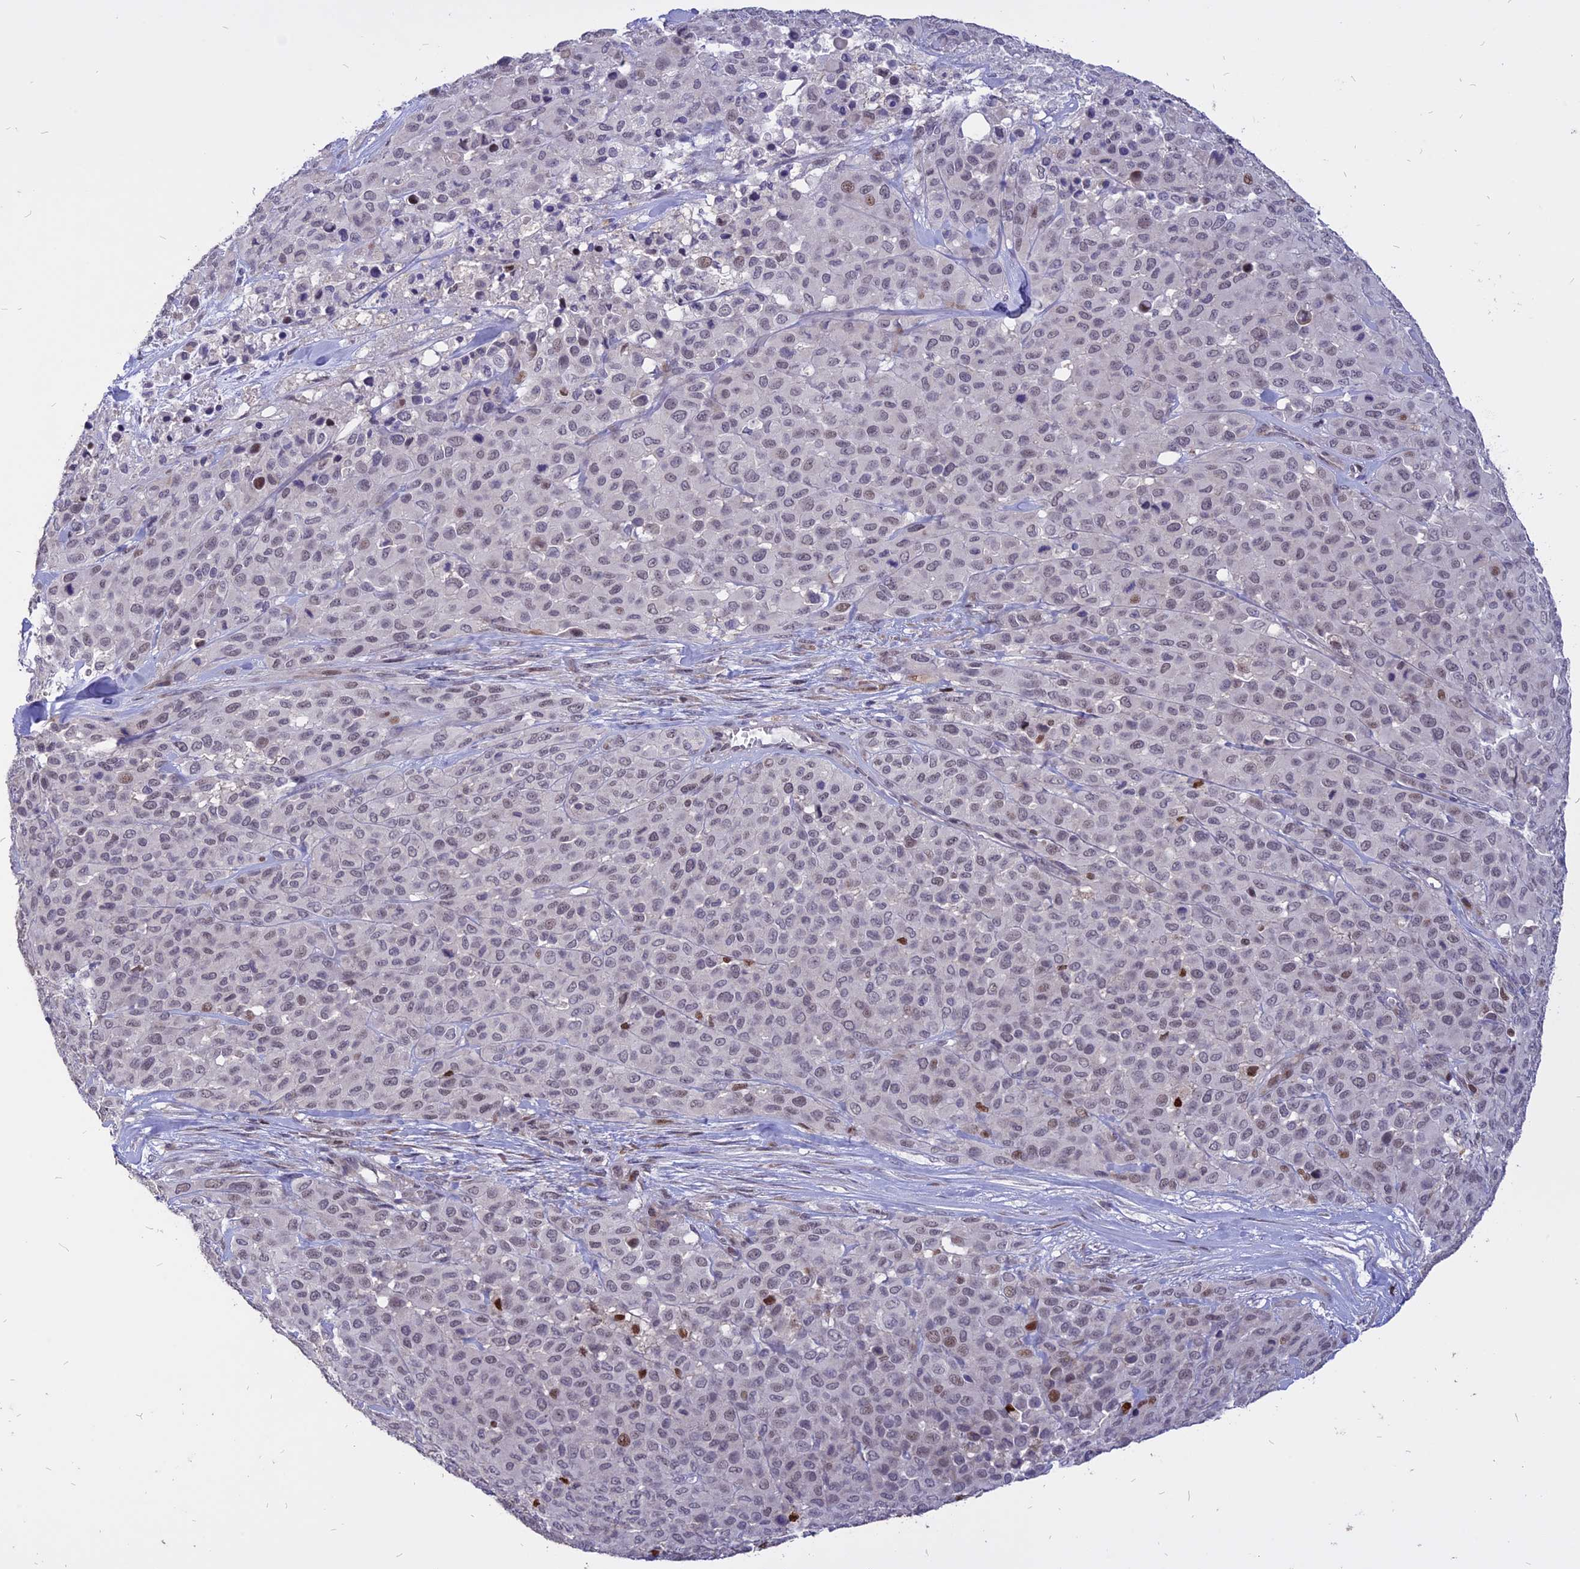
{"staining": {"intensity": "weak", "quantity": "25%-75%", "location": "nuclear"}, "tissue": "melanoma", "cell_type": "Tumor cells", "image_type": "cancer", "snomed": [{"axis": "morphology", "description": "Malignant melanoma, Metastatic site"}, {"axis": "topography", "description": "Skin"}], "caption": "A brown stain highlights weak nuclear expression of a protein in human melanoma tumor cells. (DAB (3,3'-diaminobenzidine) IHC with brightfield microscopy, high magnification).", "gene": "TMEM263", "patient": {"sex": "female", "age": 81}}